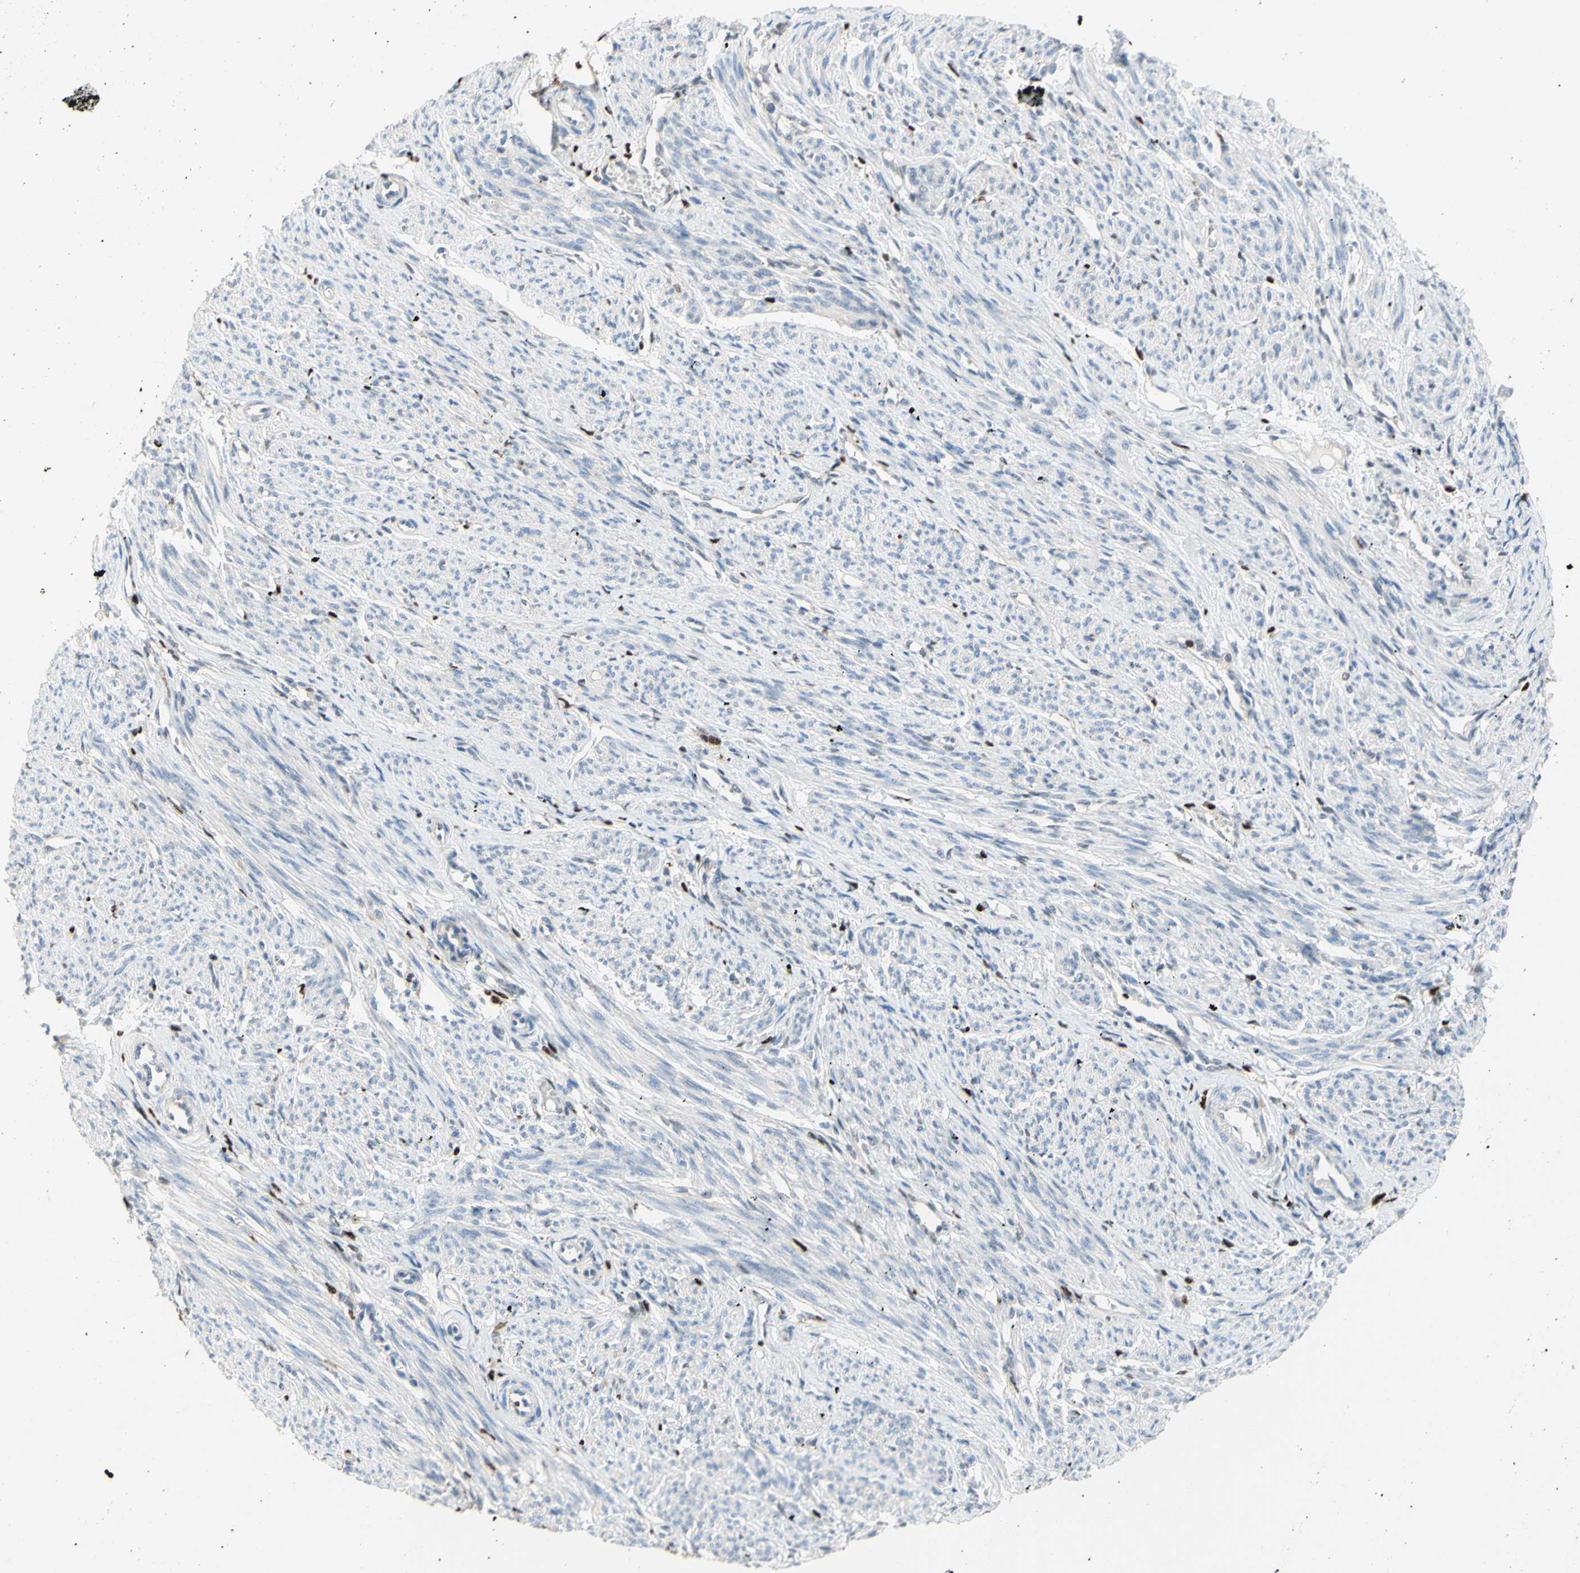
{"staining": {"intensity": "negative", "quantity": "none", "location": "none"}, "tissue": "smooth muscle", "cell_type": "Smooth muscle cells", "image_type": "normal", "snomed": [{"axis": "morphology", "description": "Normal tissue, NOS"}, {"axis": "topography", "description": "Smooth muscle"}], "caption": "IHC micrograph of unremarkable smooth muscle: human smooth muscle stained with DAB displays no significant protein expression in smooth muscle cells.", "gene": "EED", "patient": {"sex": "female", "age": 65}}